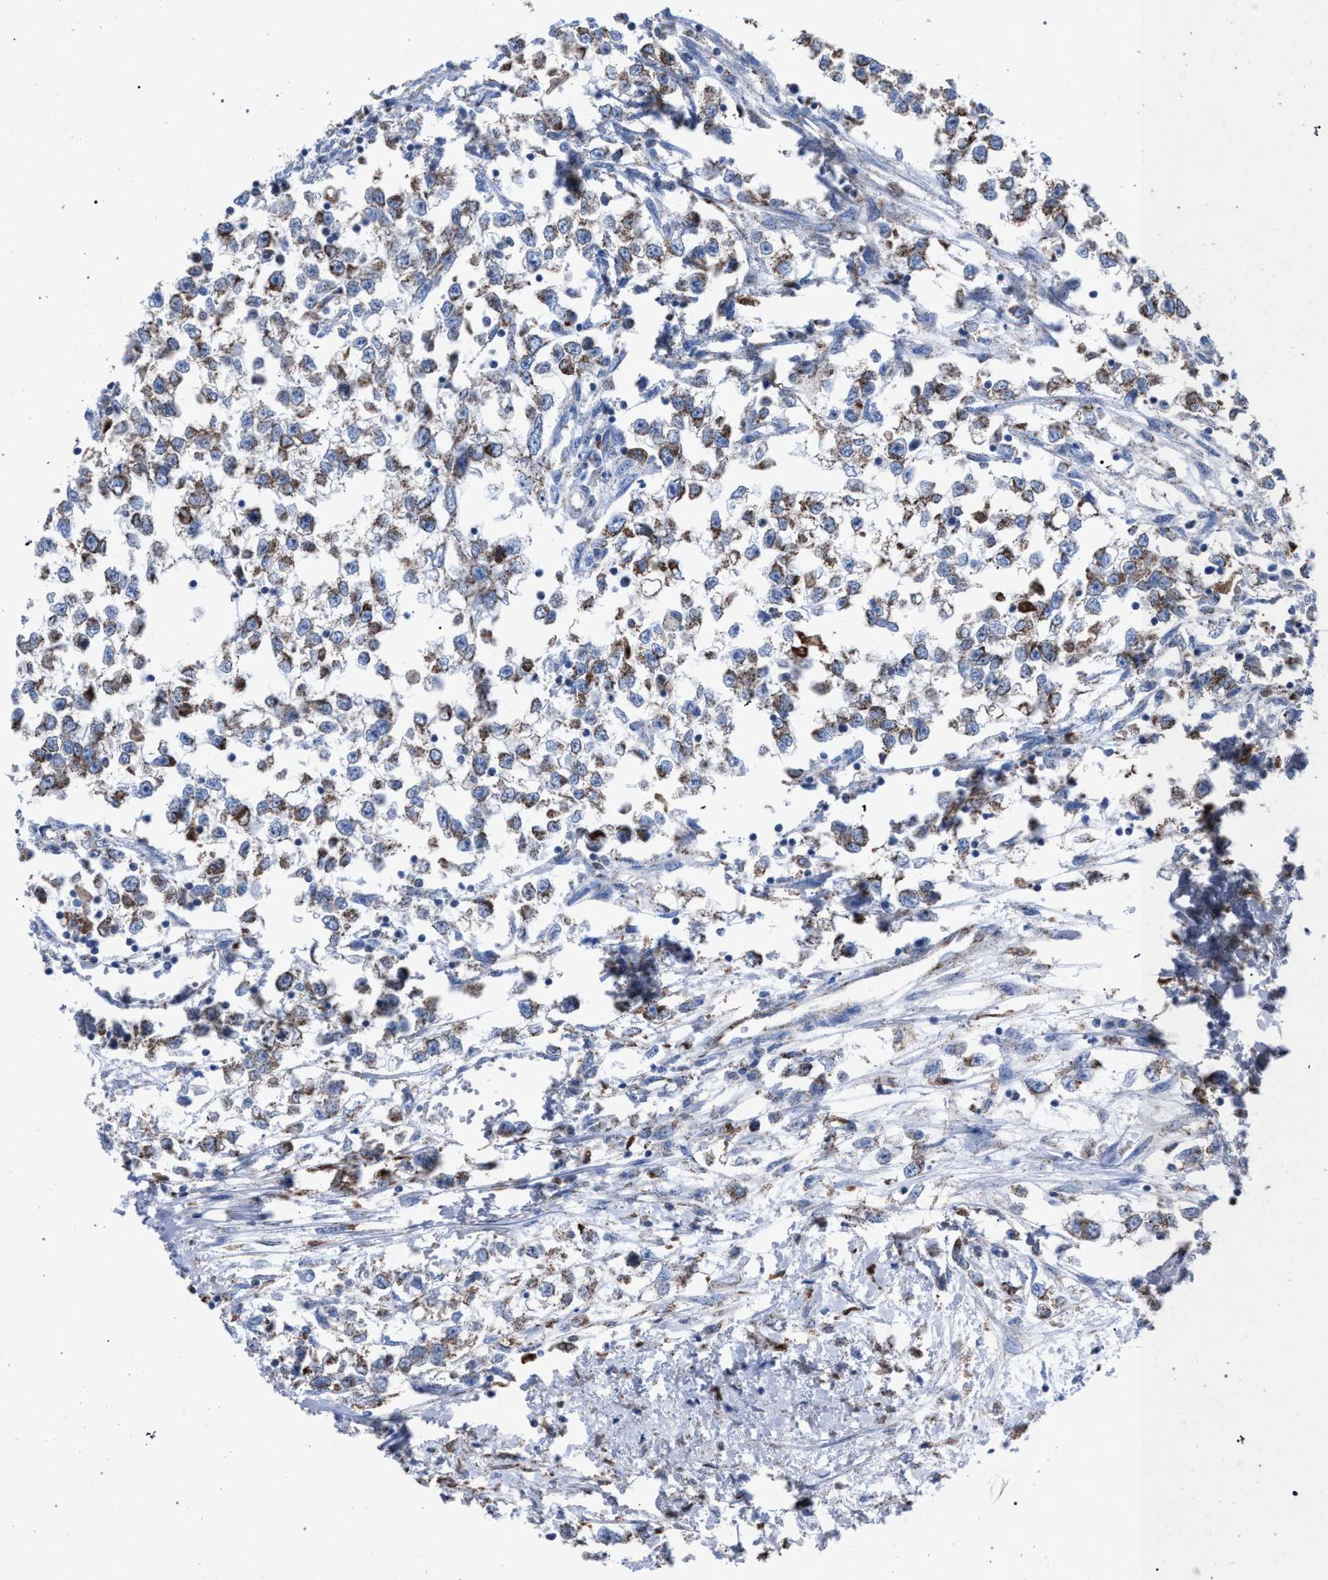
{"staining": {"intensity": "moderate", "quantity": ">75%", "location": "cytoplasmic/membranous"}, "tissue": "testis cancer", "cell_type": "Tumor cells", "image_type": "cancer", "snomed": [{"axis": "morphology", "description": "Seminoma, NOS"}, {"axis": "morphology", "description": "Carcinoma, Embryonal, NOS"}, {"axis": "topography", "description": "Testis"}], "caption": "The photomicrograph exhibits immunohistochemical staining of testis cancer. There is moderate cytoplasmic/membranous expression is appreciated in approximately >75% of tumor cells. (Brightfield microscopy of DAB IHC at high magnification).", "gene": "HSD17B4", "patient": {"sex": "male", "age": 51}}